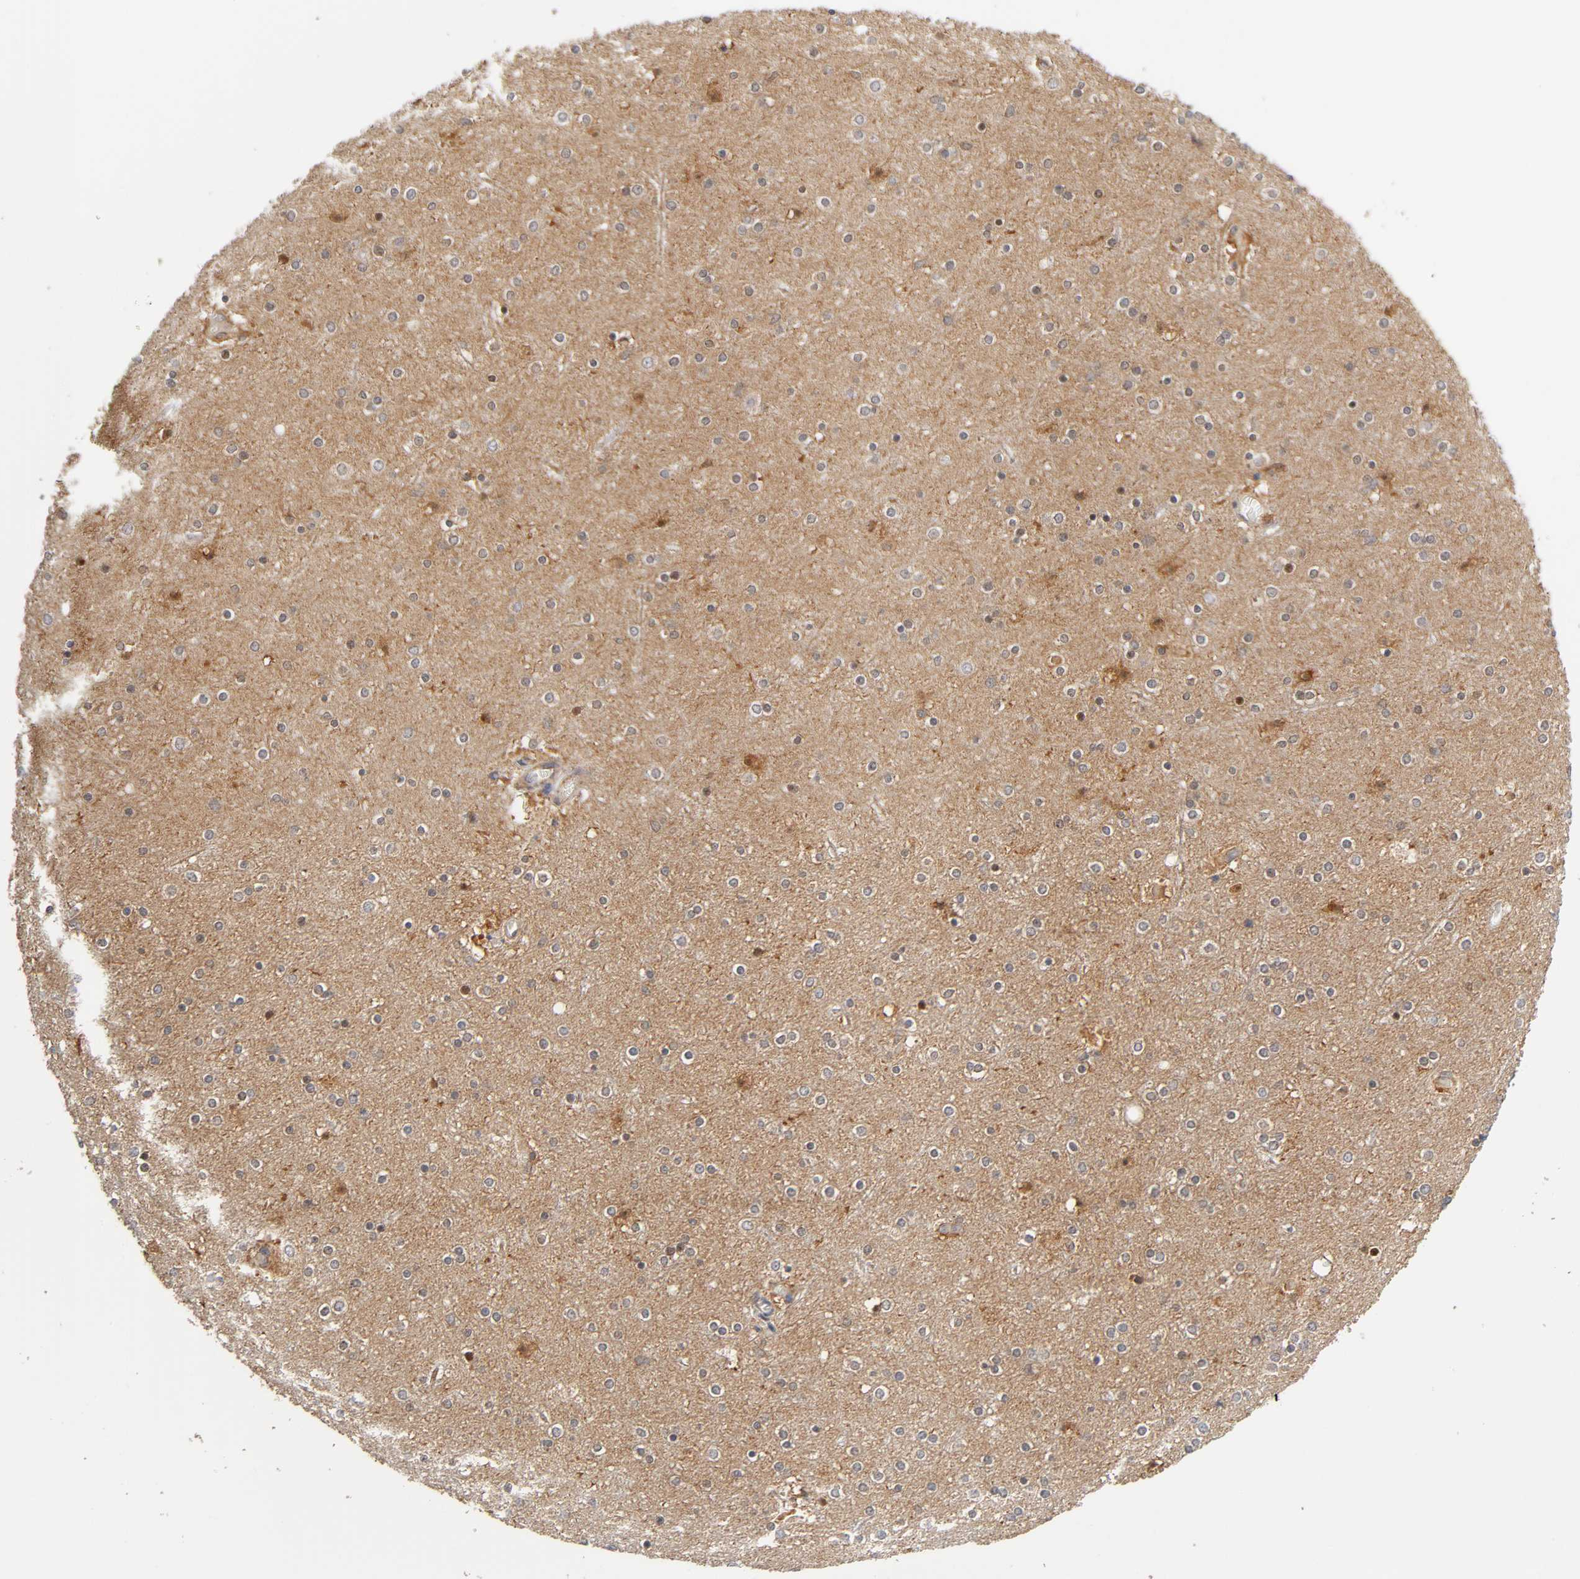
{"staining": {"intensity": "negative", "quantity": "none", "location": "none"}, "tissue": "cerebral cortex", "cell_type": "Endothelial cells", "image_type": "normal", "snomed": [{"axis": "morphology", "description": "Normal tissue, NOS"}, {"axis": "topography", "description": "Cerebral cortex"}], "caption": "This micrograph is of normal cerebral cortex stained with immunohistochemistry (IHC) to label a protein in brown with the nuclei are counter-stained blue. There is no expression in endothelial cells.", "gene": "PAFAH1B1", "patient": {"sex": "female", "age": 54}}